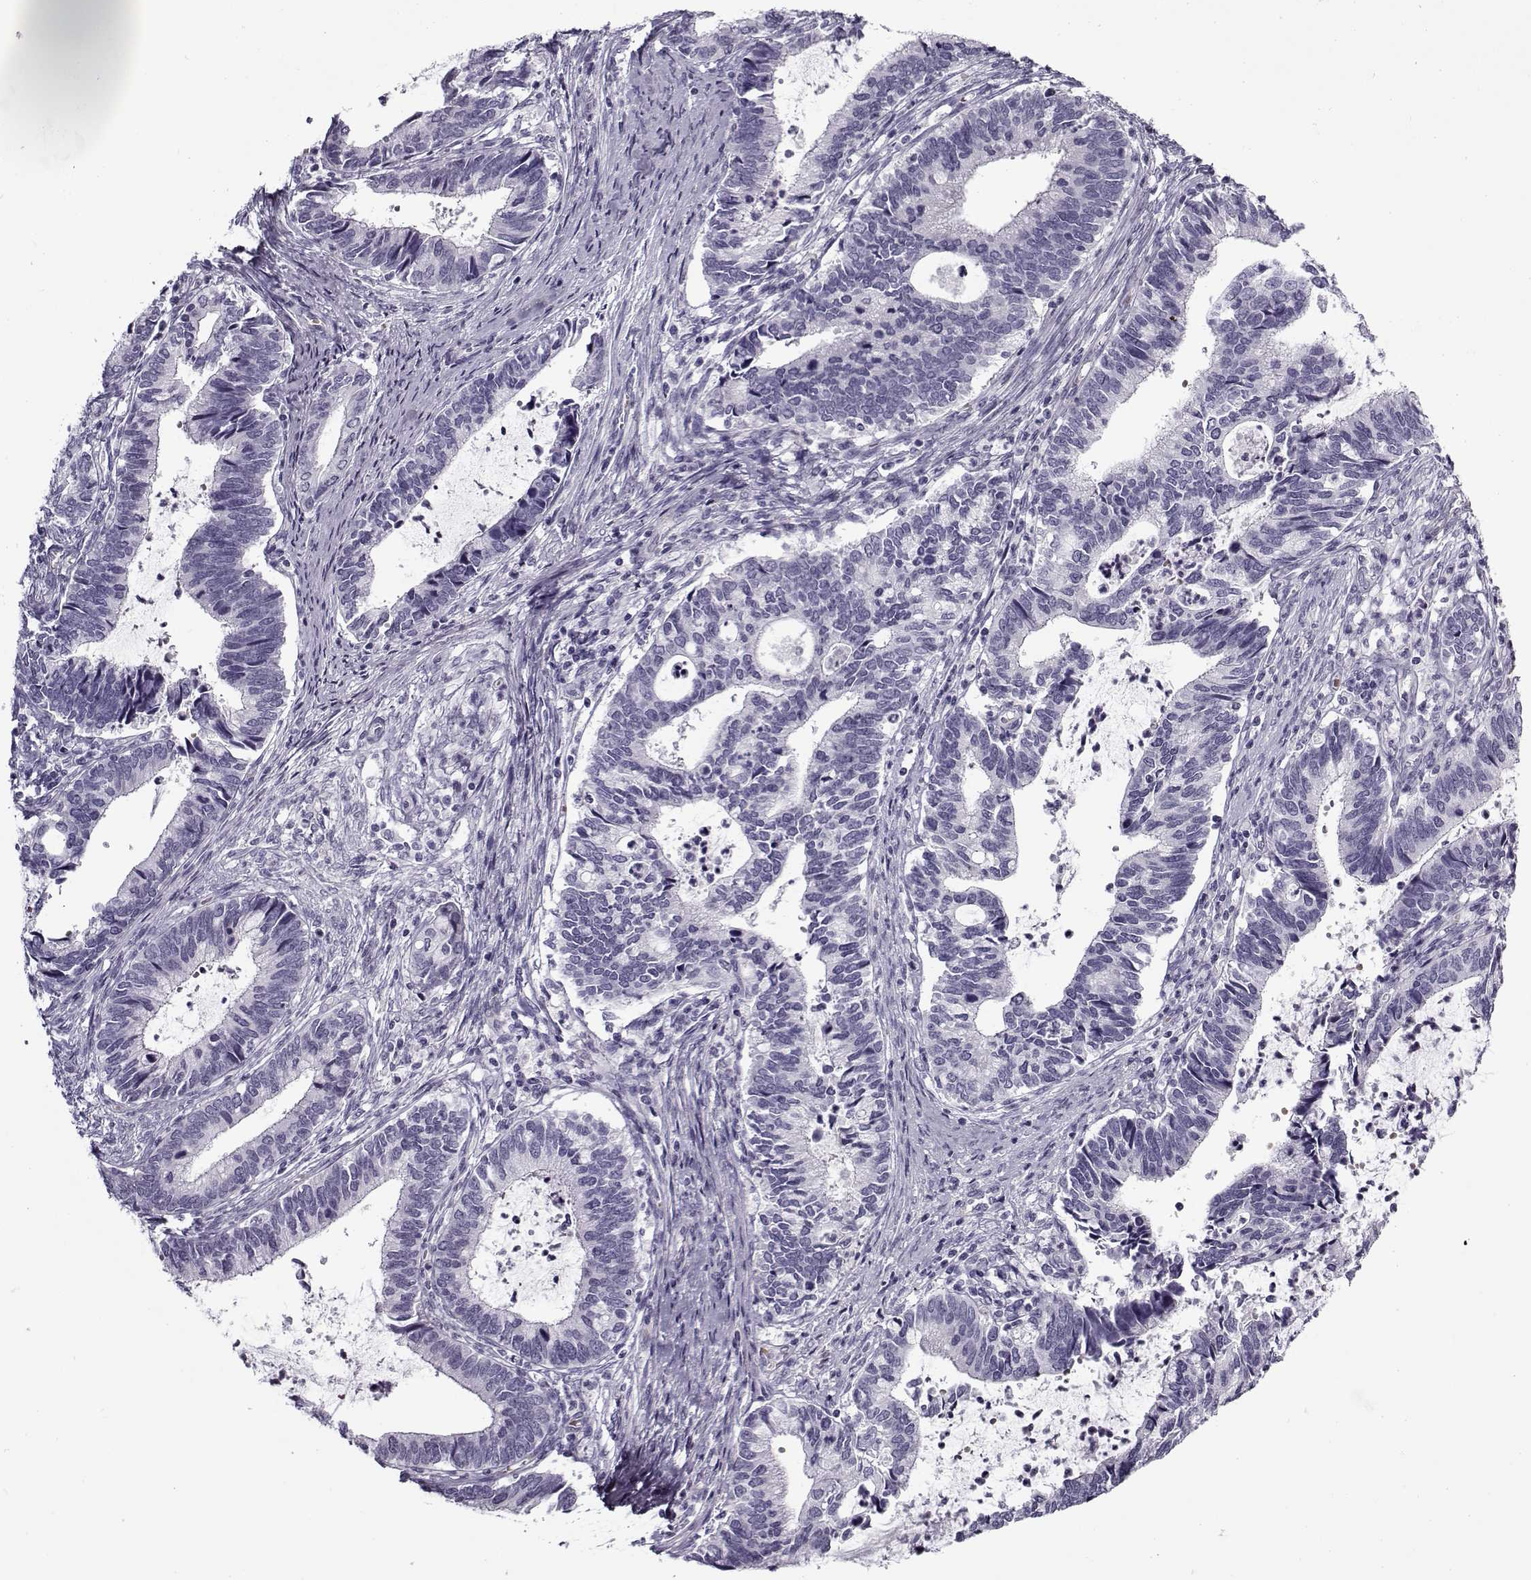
{"staining": {"intensity": "negative", "quantity": "none", "location": "none"}, "tissue": "cervical cancer", "cell_type": "Tumor cells", "image_type": "cancer", "snomed": [{"axis": "morphology", "description": "Adenocarcinoma, NOS"}, {"axis": "topography", "description": "Cervix"}], "caption": "Immunohistochemical staining of human cervical adenocarcinoma displays no significant expression in tumor cells.", "gene": "SNCA", "patient": {"sex": "female", "age": 42}}